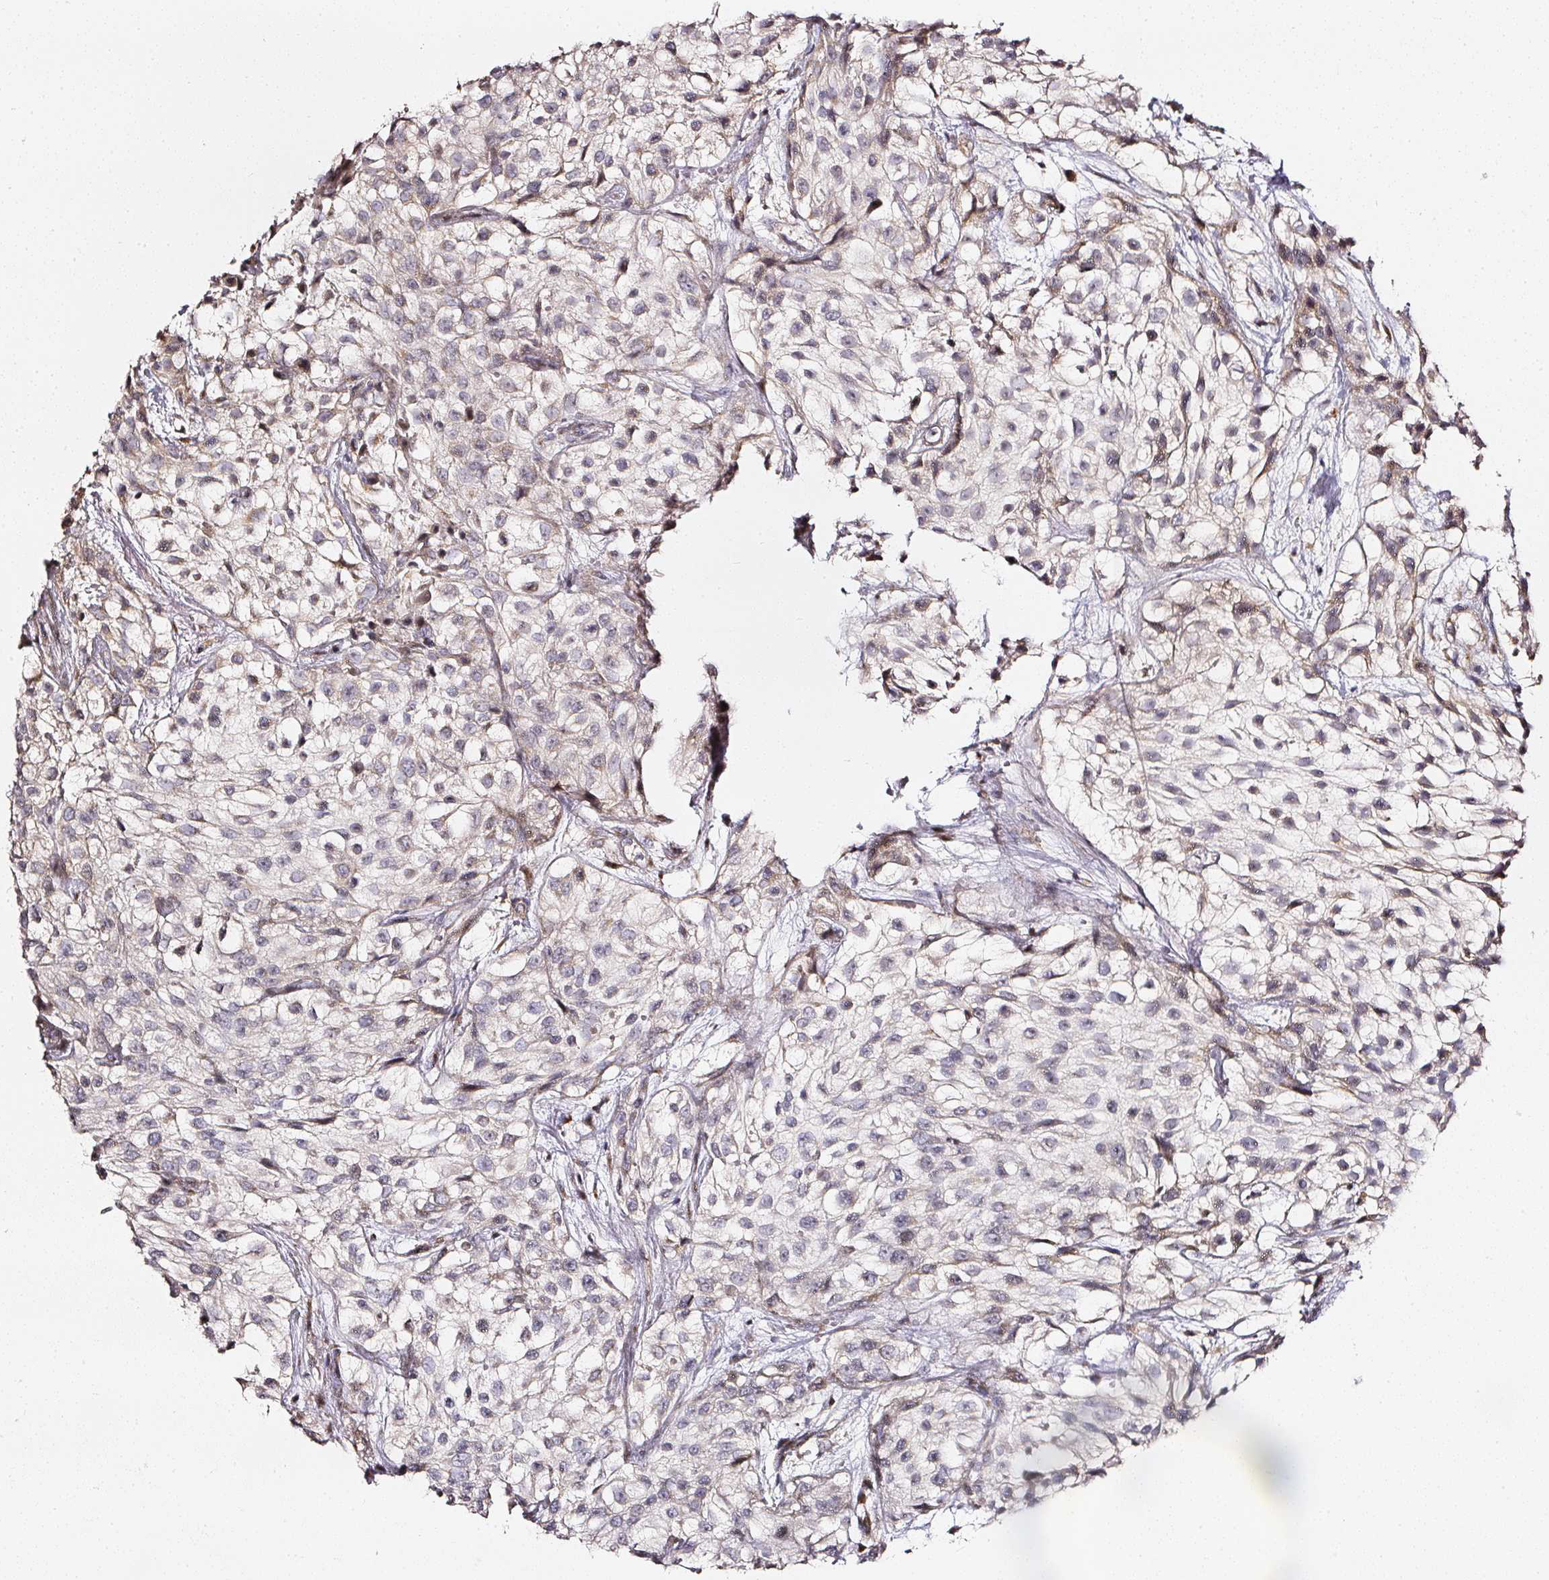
{"staining": {"intensity": "weak", "quantity": "<25%", "location": "cytoplasmic/membranous"}, "tissue": "urothelial cancer", "cell_type": "Tumor cells", "image_type": "cancer", "snomed": [{"axis": "morphology", "description": "Urothelial carcinoma, High grade"}, {"axis": "topography", "description": "Urinary bladder"}], "caption": "A high-resolution micrograph shows immunohistochemistry (IHC) staining of urothelial carcinoma (high-grade), which reveals no significant staining in tumor cells.", "gene": "NTRK1", "patient": {"sex": "male", "age": 56}}